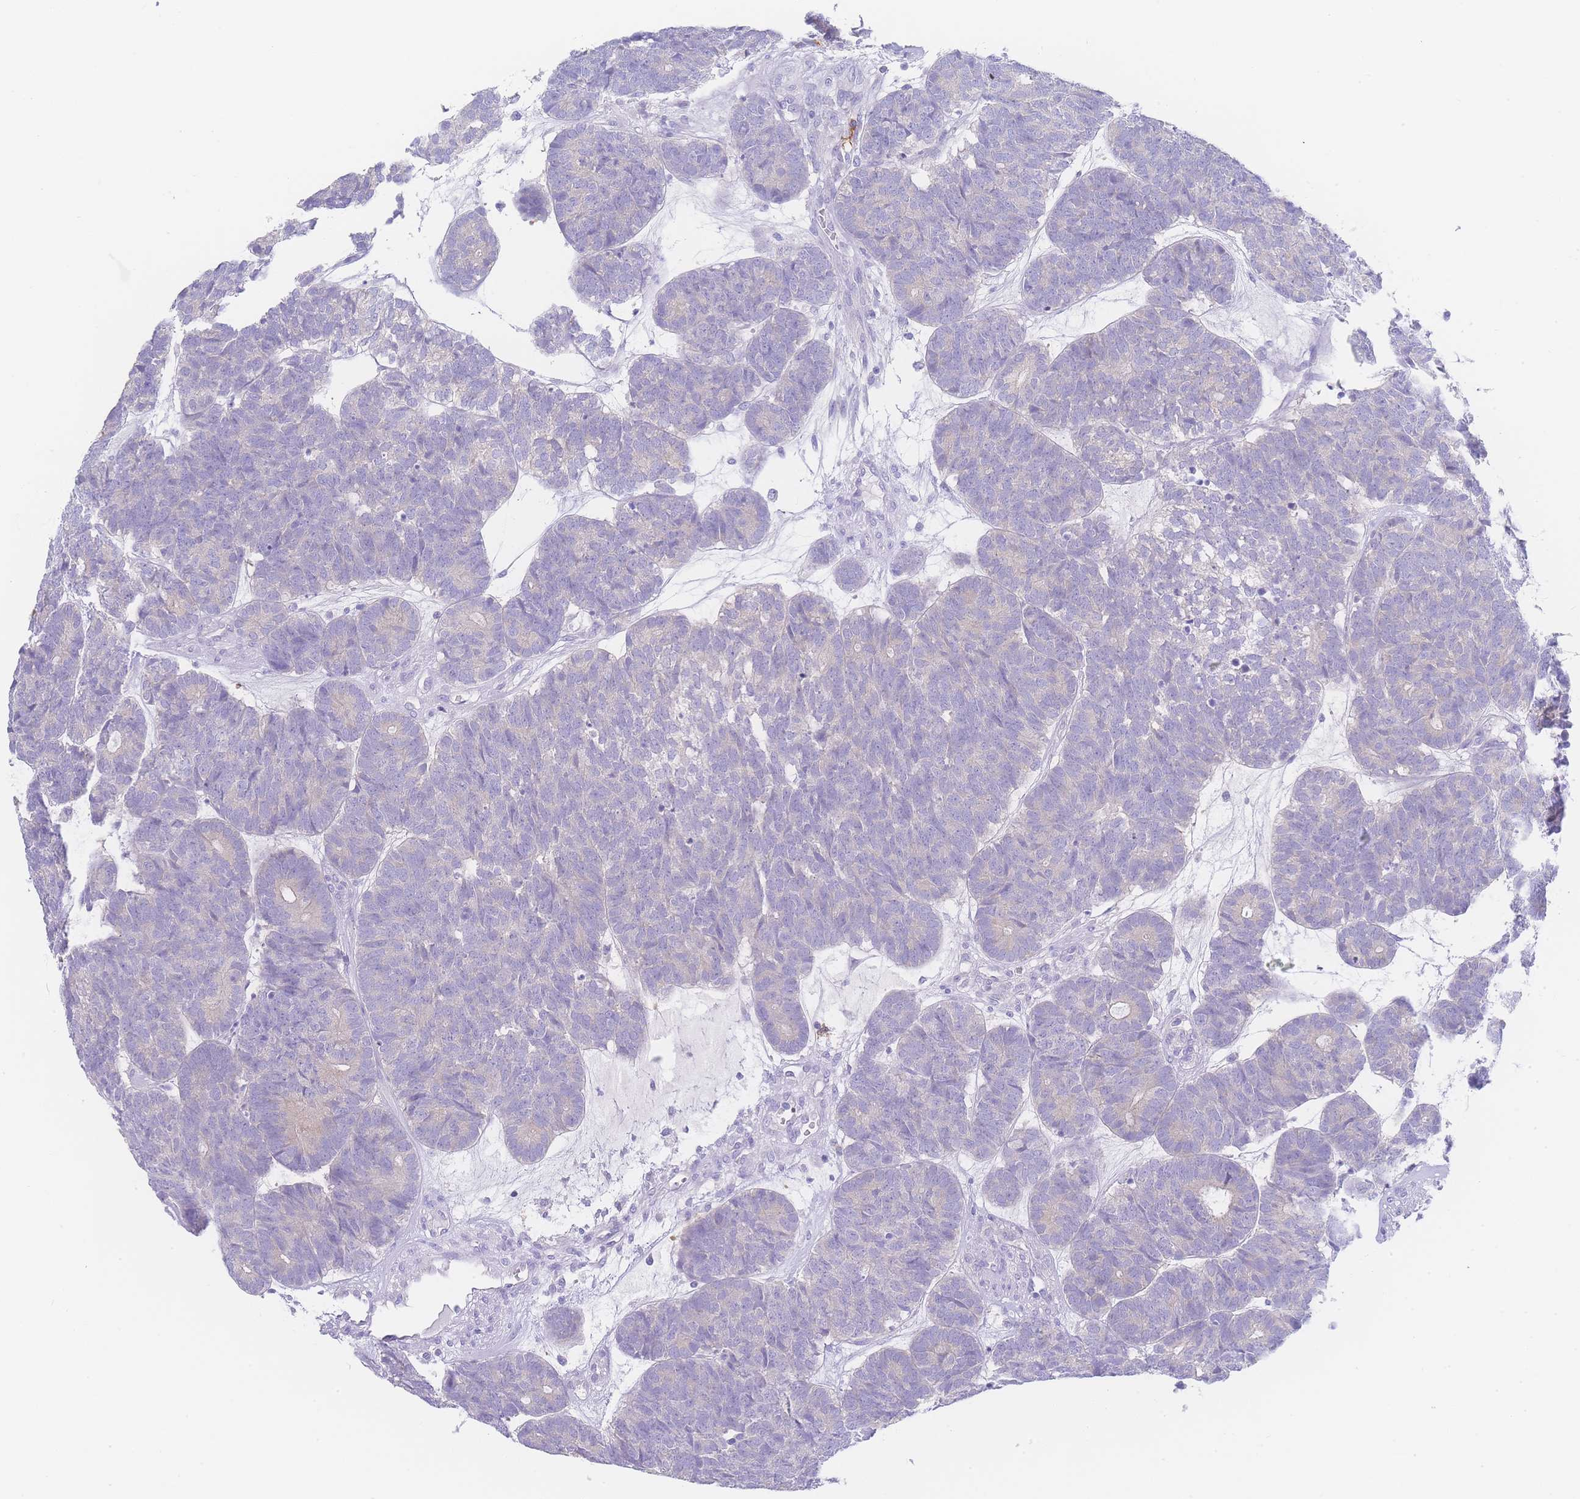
{"staining": {"intensity": "negative", "quantity": "none", "location": "none"}, "tissue": "head and neck cancer", "cell_type": "Tumor cells", "image_type": "cancer", "snomed": [{"axis": "morphology", "description": "Adenocarcinoma, NOS"}, {"axis": "topography", "description": "Head-Neck"}], "caption": "This is an immunohistochemistry (IHC) histopathology image of human head and neck cancer. There is no expression in tumor cells.", "gene": "LZTFL1", "patient": {"sex": "female", "age": 81}}